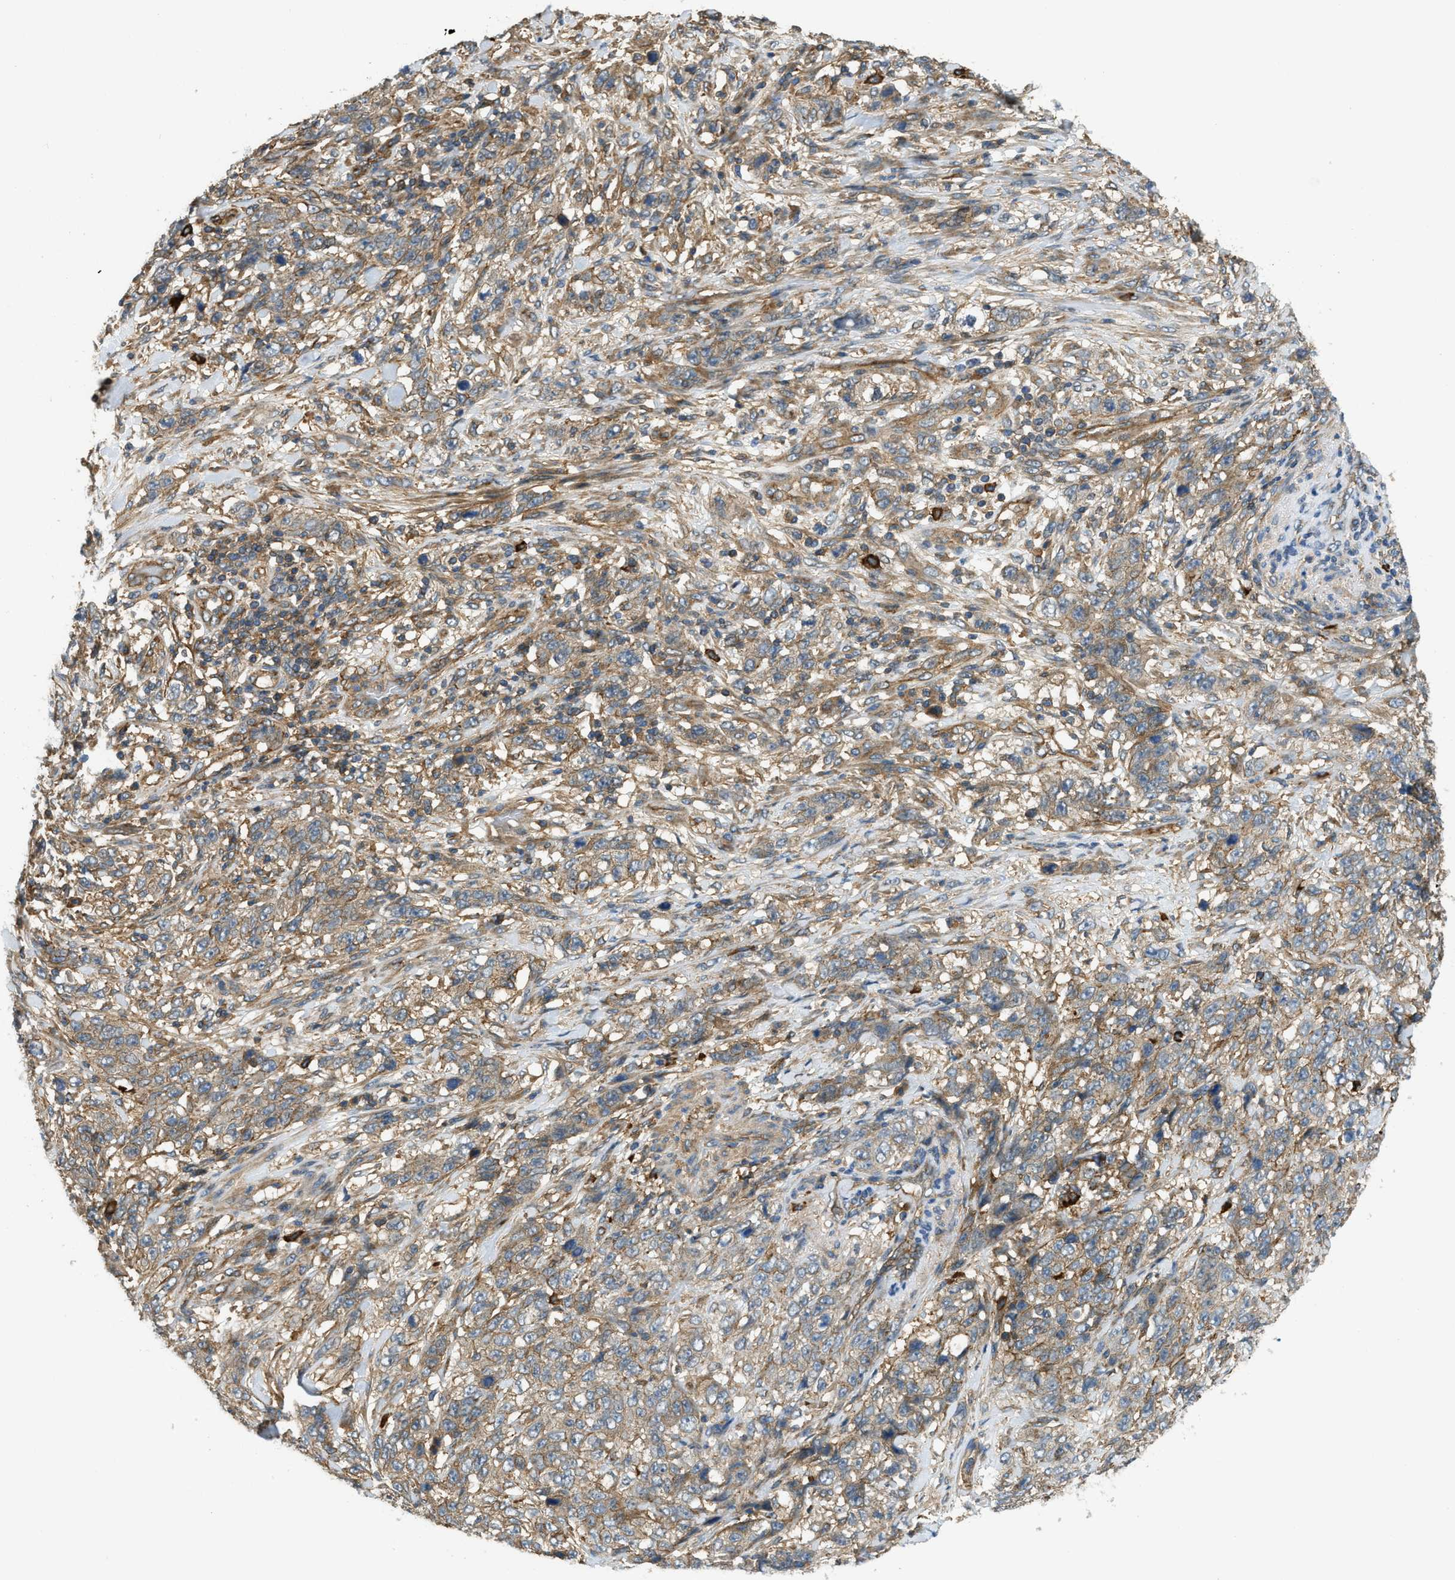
{"staining": {"intensity": "moderate", "quantity": ">75%", "location": "cytoplasmic/membranous"}, "tissue": "stomach cancer", "cell_type": "Tumor cells", "image_type": "cancer", "snomed": [{"axis": "morphology", "description": "Adenocarcinoma, NOS"}, {"axis": "topography", "description": "Stomach"}], "caption": "This is an image of immunohistochemistry (IHC) staining of stomach cancer, which shows moderate staining in the cytoplasmic/membranous of tumor cells.", "gene": "BAG4", "patient": {"sex": "male", "age": 48}}